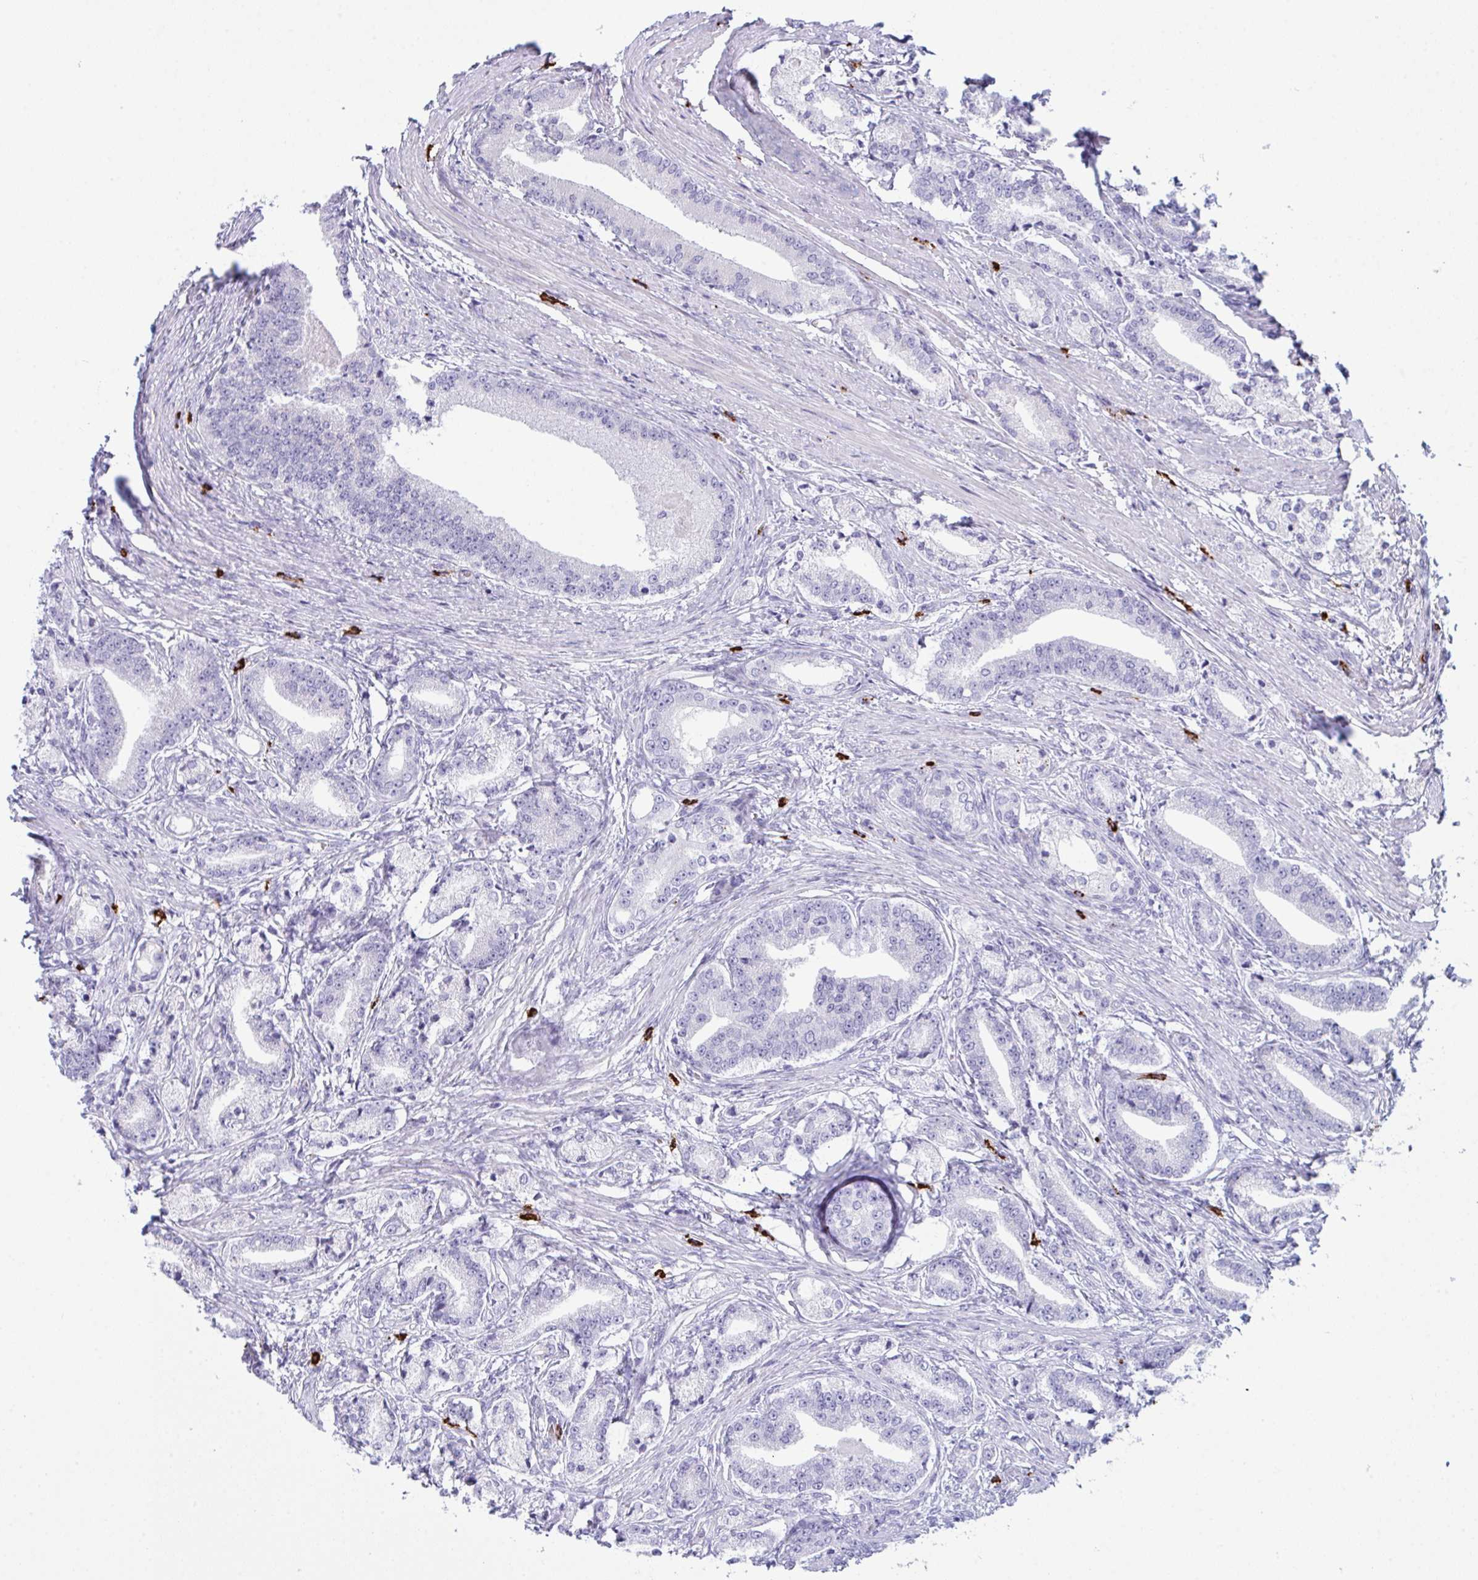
{"staining": {"intensity": "negative", "quantity": "none", "location": "none"}, "tissue": "prostate cancer", "cell_type": "Tumor cells", "image_type": "cancer", "snomed": [{"axis": "morphology", "description": "Adenocarcinoma, High grade"}, {"axis": "topography", "description": "Prostate and seminal vesicle, NOS"}], "caption": "Image shows no protein expression in tumor cells of prostate cancer (high-grade adenocarcinoma) tissue. The staining was performed using DAB (3,3'-diaminobenzidine) to visualize the protein expression in brown, while the nuclei were stained in blue with hematoxylin (Magnification: 20x).", "gene": "ZNF684", "patient": {"sex": "male", "age": 61}}